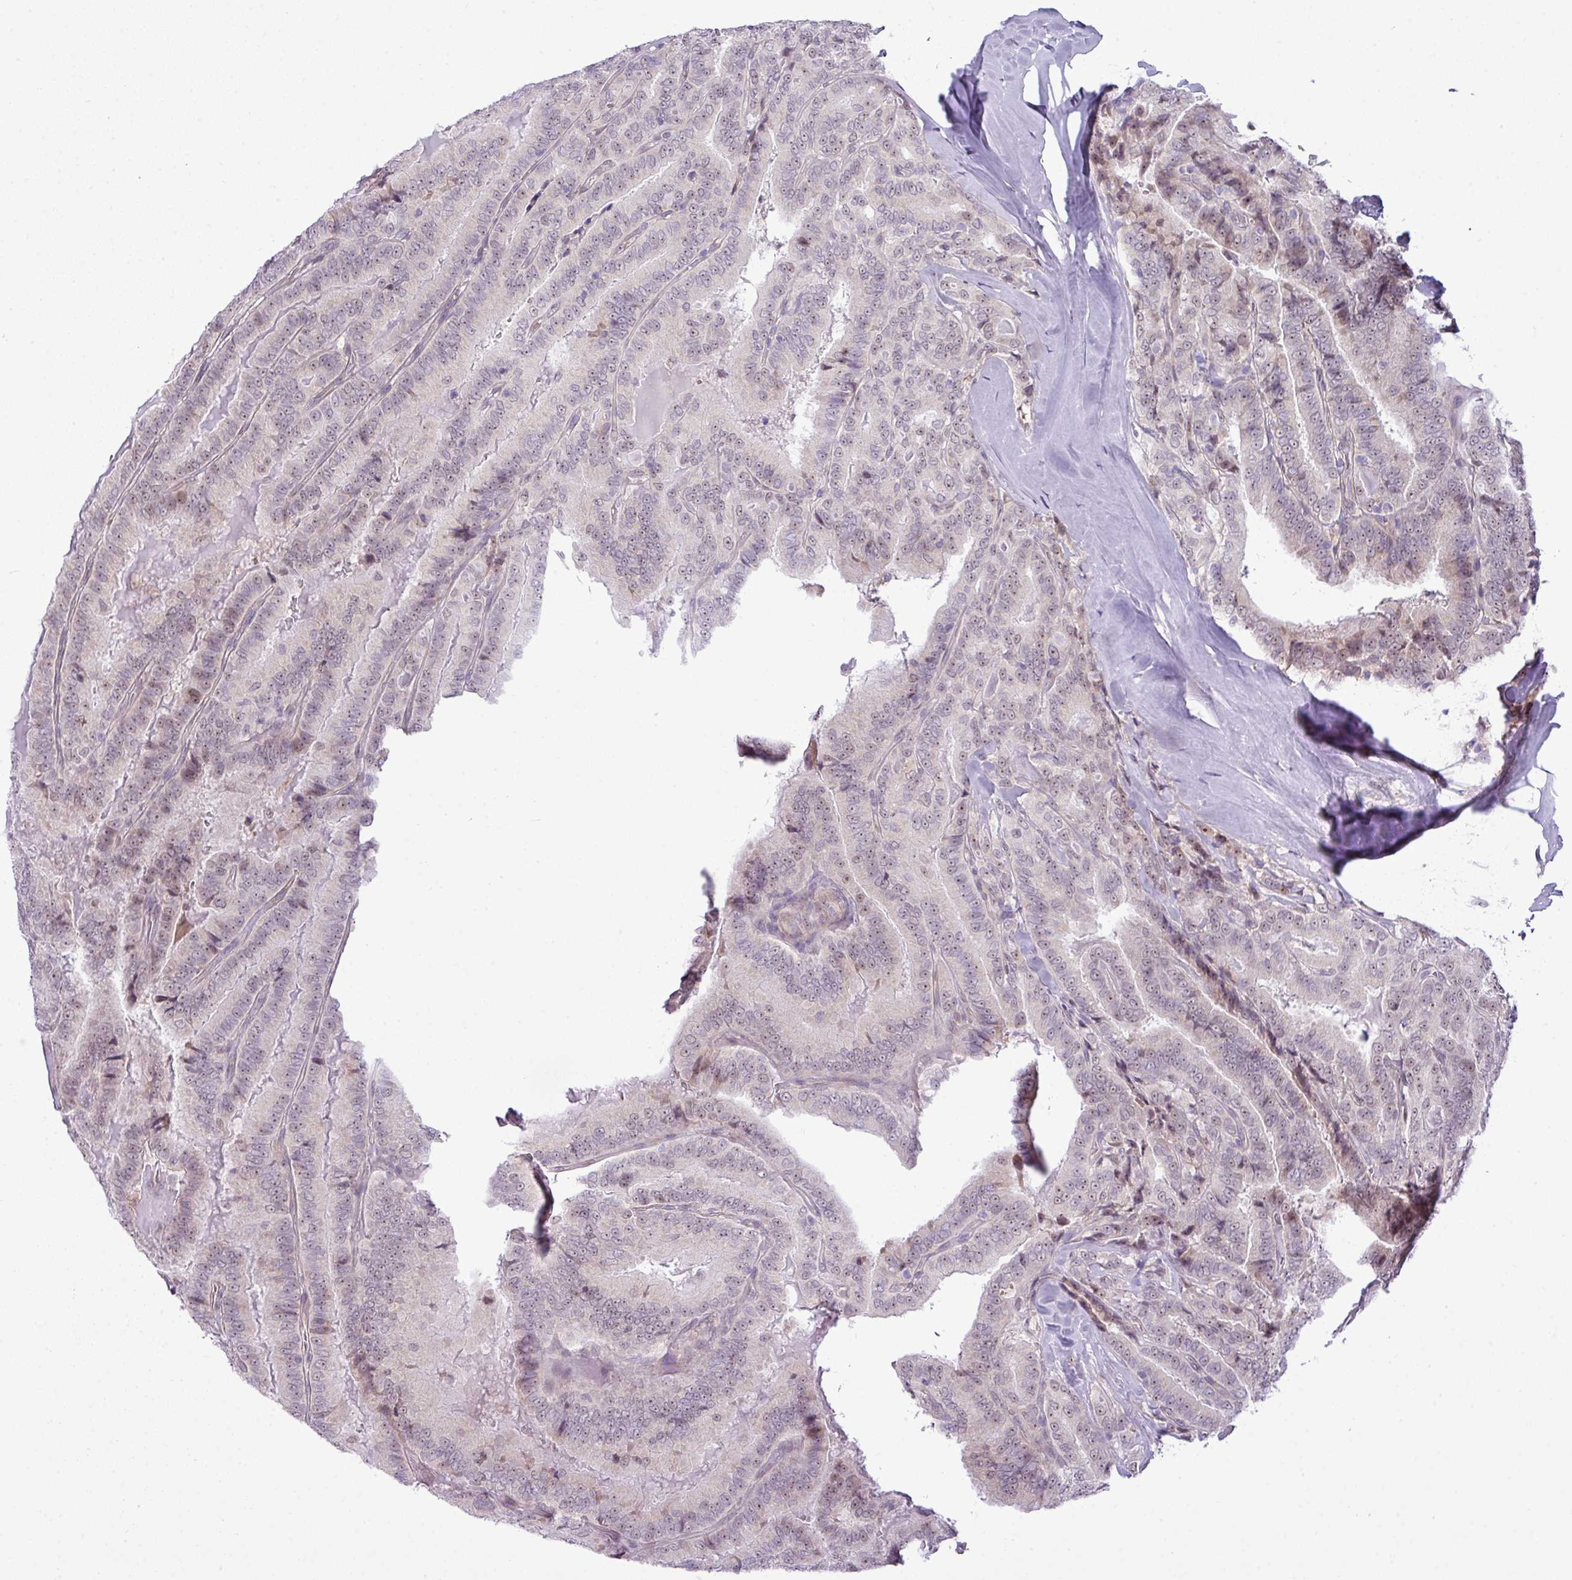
{"staining": {"intensity": "weak", "quantity": "<25%", "location": "cytoplasmic/membranous,nuclear"}, "tissue": "thyroid cancer", "cell_type": "Tumor cells", "image_type": "cancer", "snomed": [{"axis": "morphology", "description": "Papillary adenocarcinoma, NOS"}, {"axis": "topography", "description": "Thyroid gland"}], "caption": "Tumor cells show no significant positivity in papillary adenocarcinoma (thyroid).", "gene": "MAK16", "patient": {"sex": "male", "age": 61}}